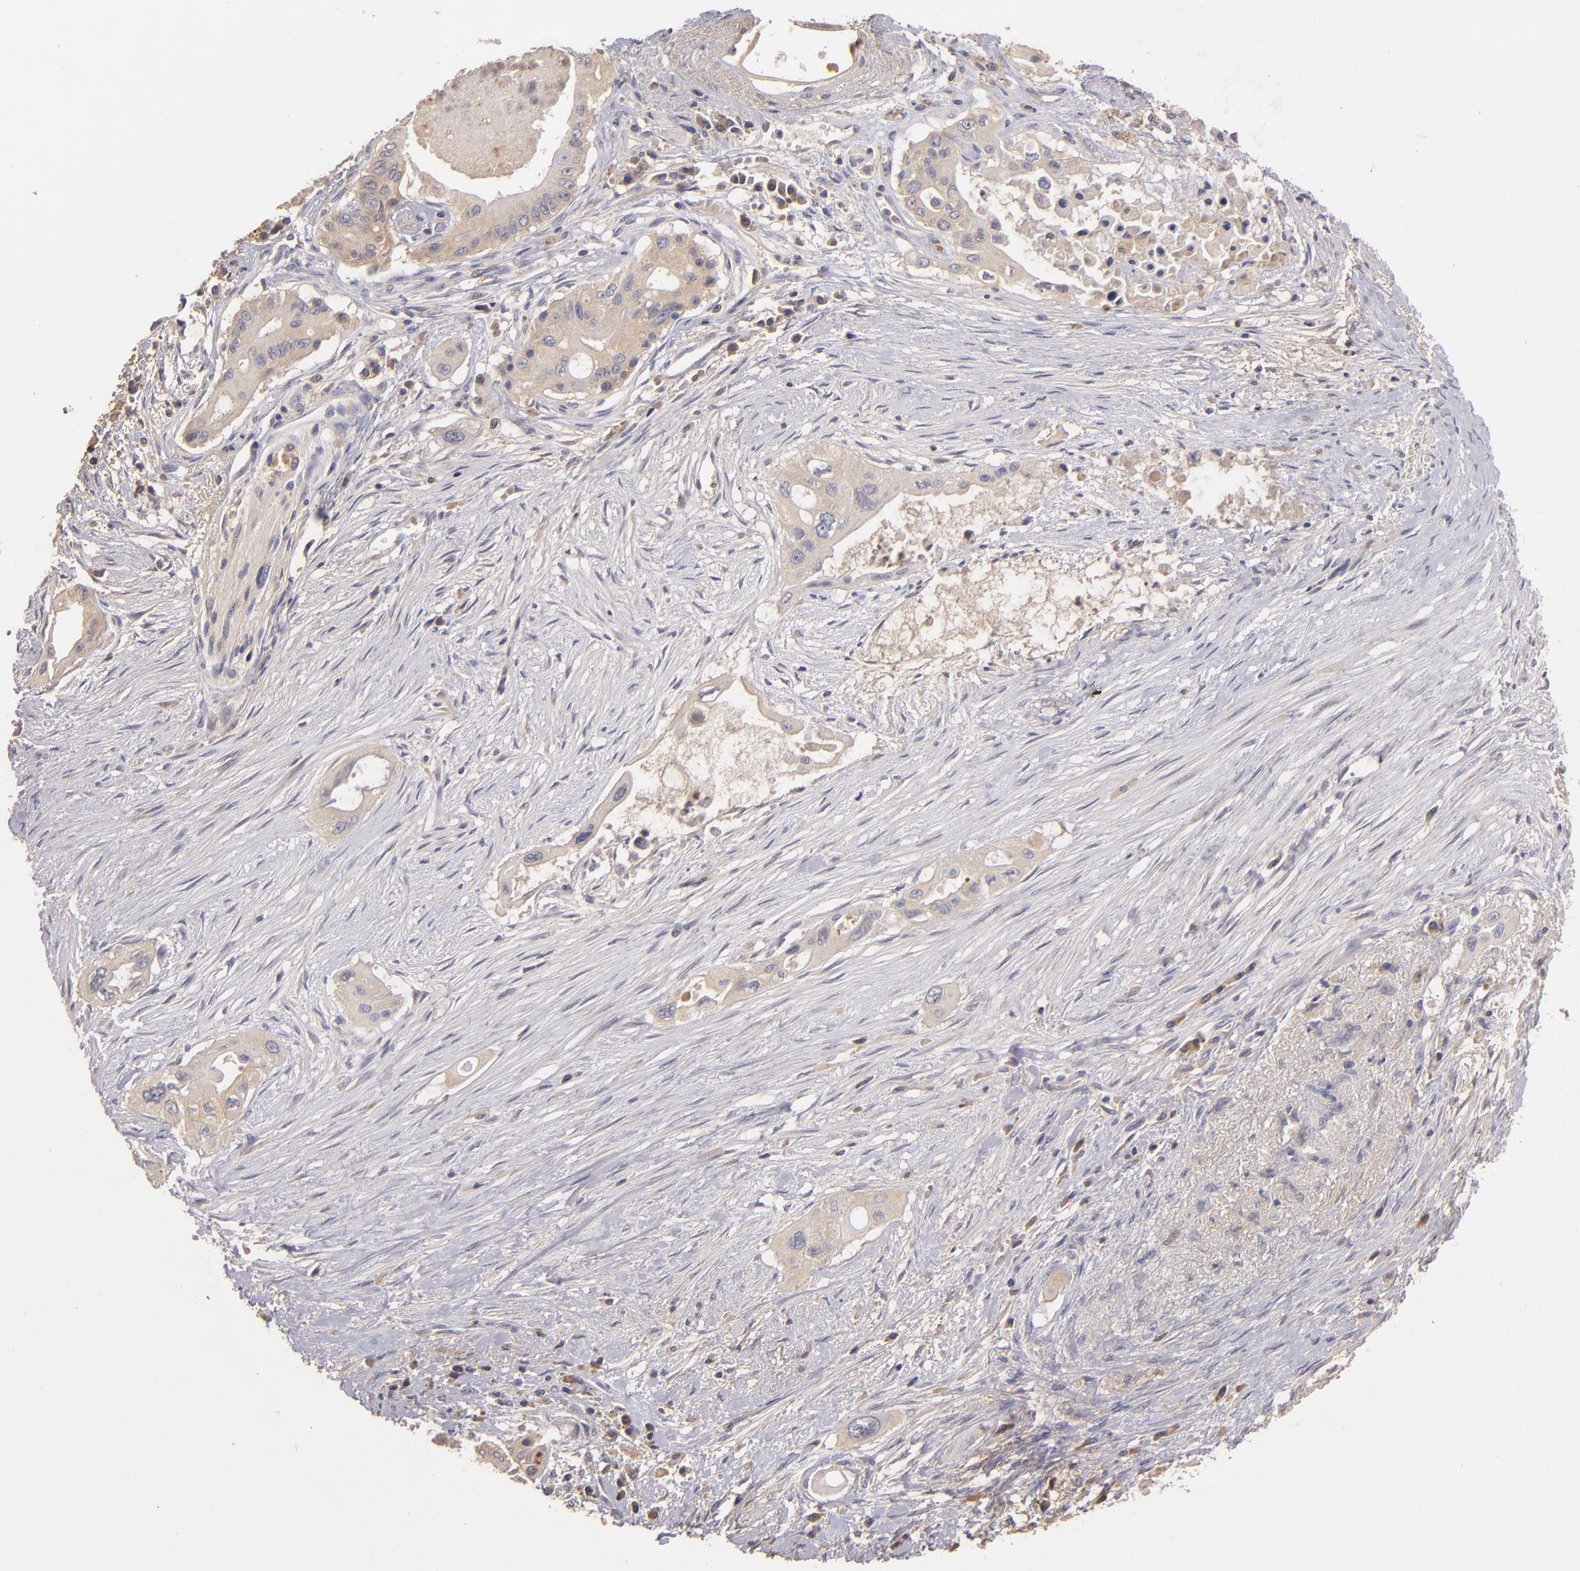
{"staining": {"intensity": "weak", "quantity": ">75%", "location": "cytoplasmic/membranous"}, "tissue": "pancreatic cancer", "cell_type": "Tumor cells", "image_type": "cancer", "snomed": [{"axis": "morphology", "description": "Adenocarcinoma, NOS"}, {"axis": "topography", "description": "Pancreas"}], "caption": "This photomicrograph shows immunohistochemistry (IHC) staining of human pancreatic adenocarcinoma, with low weak cytoplasmic/membranous positivity in approximately >75% of tumor cells.", "gene": "UPF3B", "patient": {"sex": "male", "age": 77}}